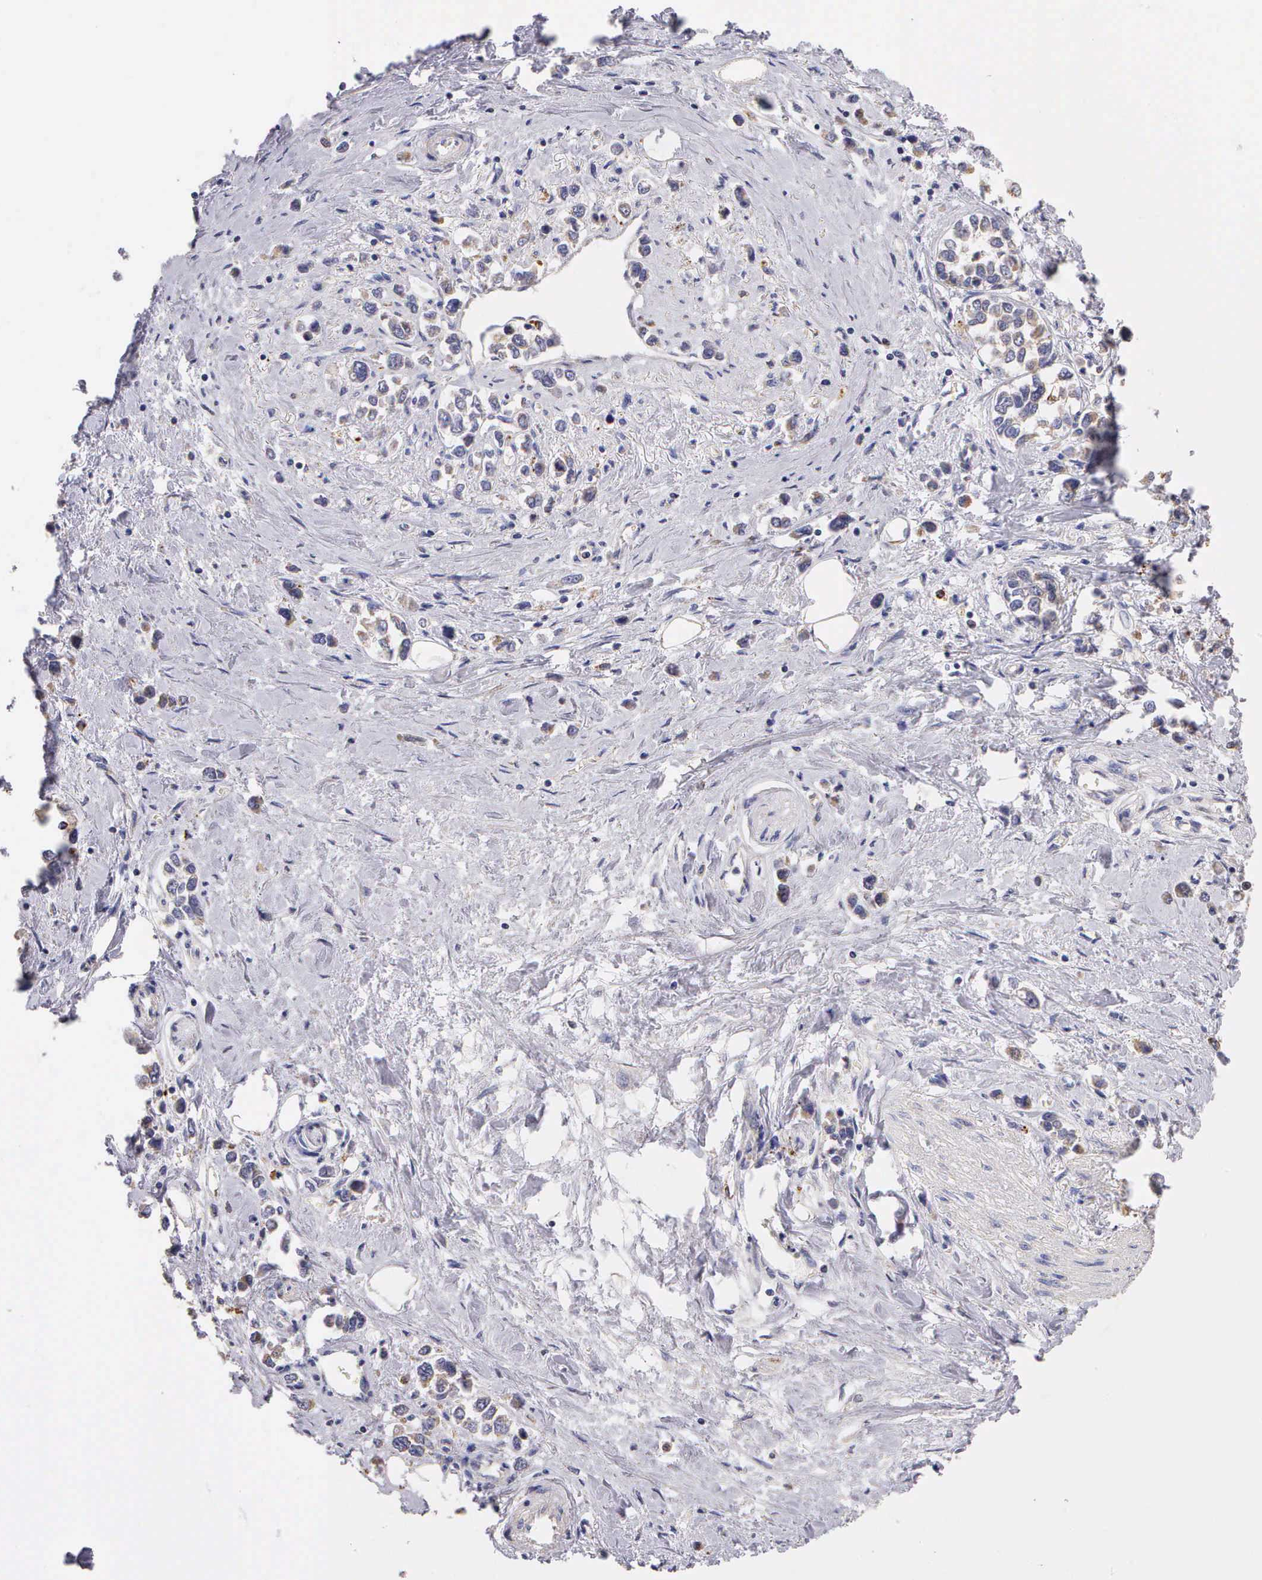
{"staining": {"intensity": "weak", "quantity": "<25%", "location": "cytoplasmic/membranous"}, "tissue": "stomach cancer", "cell_type": "Tumor cells", "image_type": "cancer", "snomed": [{"axis": "morphology", "description": "Adenocarcinoma, NOS"}, {"axis": "topography", "description": "Stomach, upper"}], "caption": "Immunohistochemical staining of human stomach cancer exhibits no significant expression in tumor cells.", "gene": "ESR1", "patient": {"sex": "male", "age": 76}}